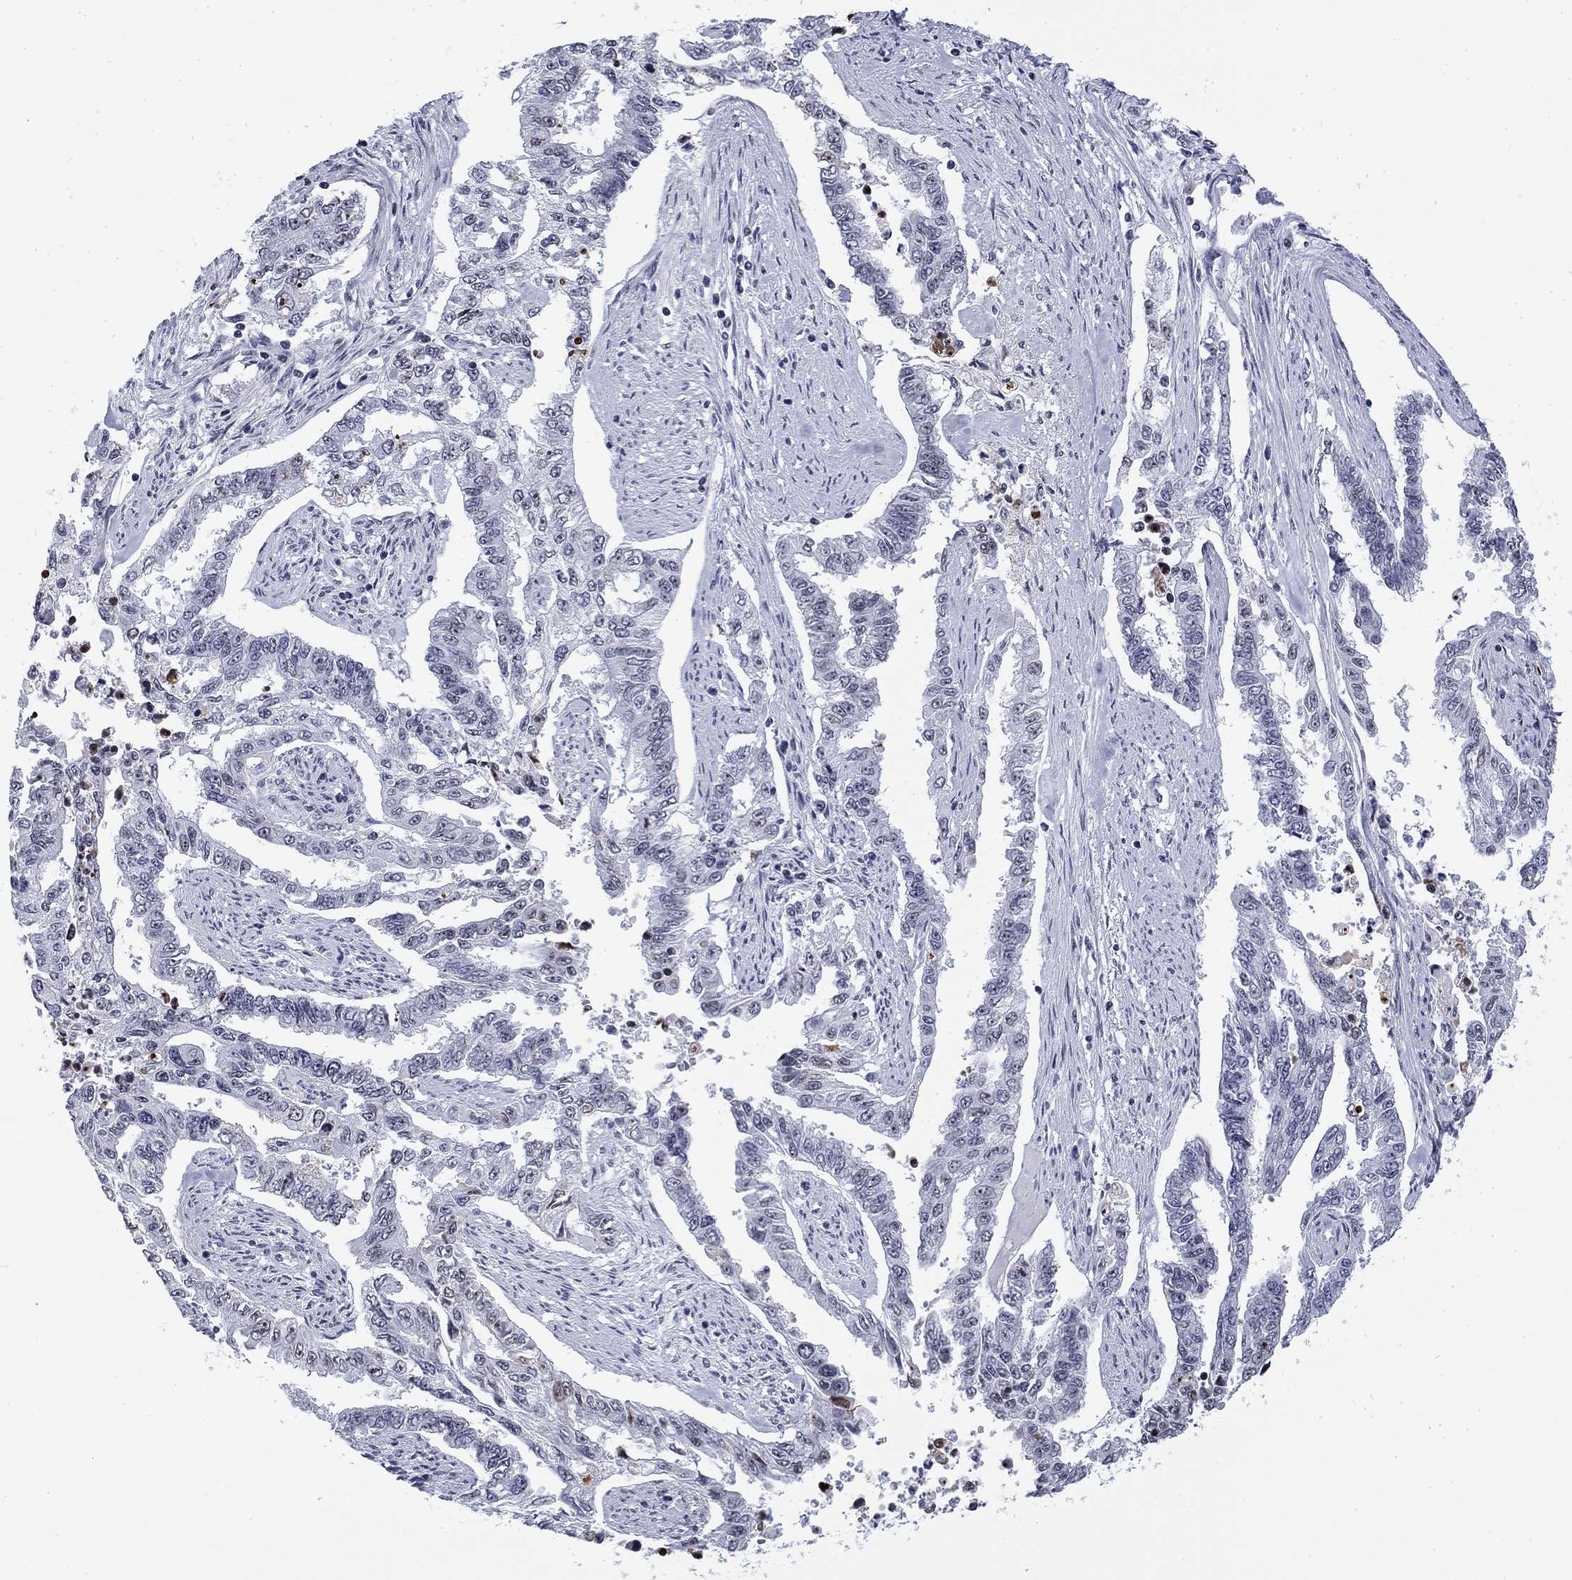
{"staining": {"intensity": "negative", "quantity": "none", "location": "none"}, "tissue": "endometrial cancer", "cell_type": "Tumor cells", "image_type": "cancer", "snomed": [{"axis": "morphology", "description": "Adenocarcinoma, NOS"}, {"axis": "topography", "description": "Uterus"}], "caption": "Tumor cells are negative for brown protein staining in adenocarcinoma (endometrial).", "gene": "CSRNP3", "patient": {"sex": "female", "age": 59}}